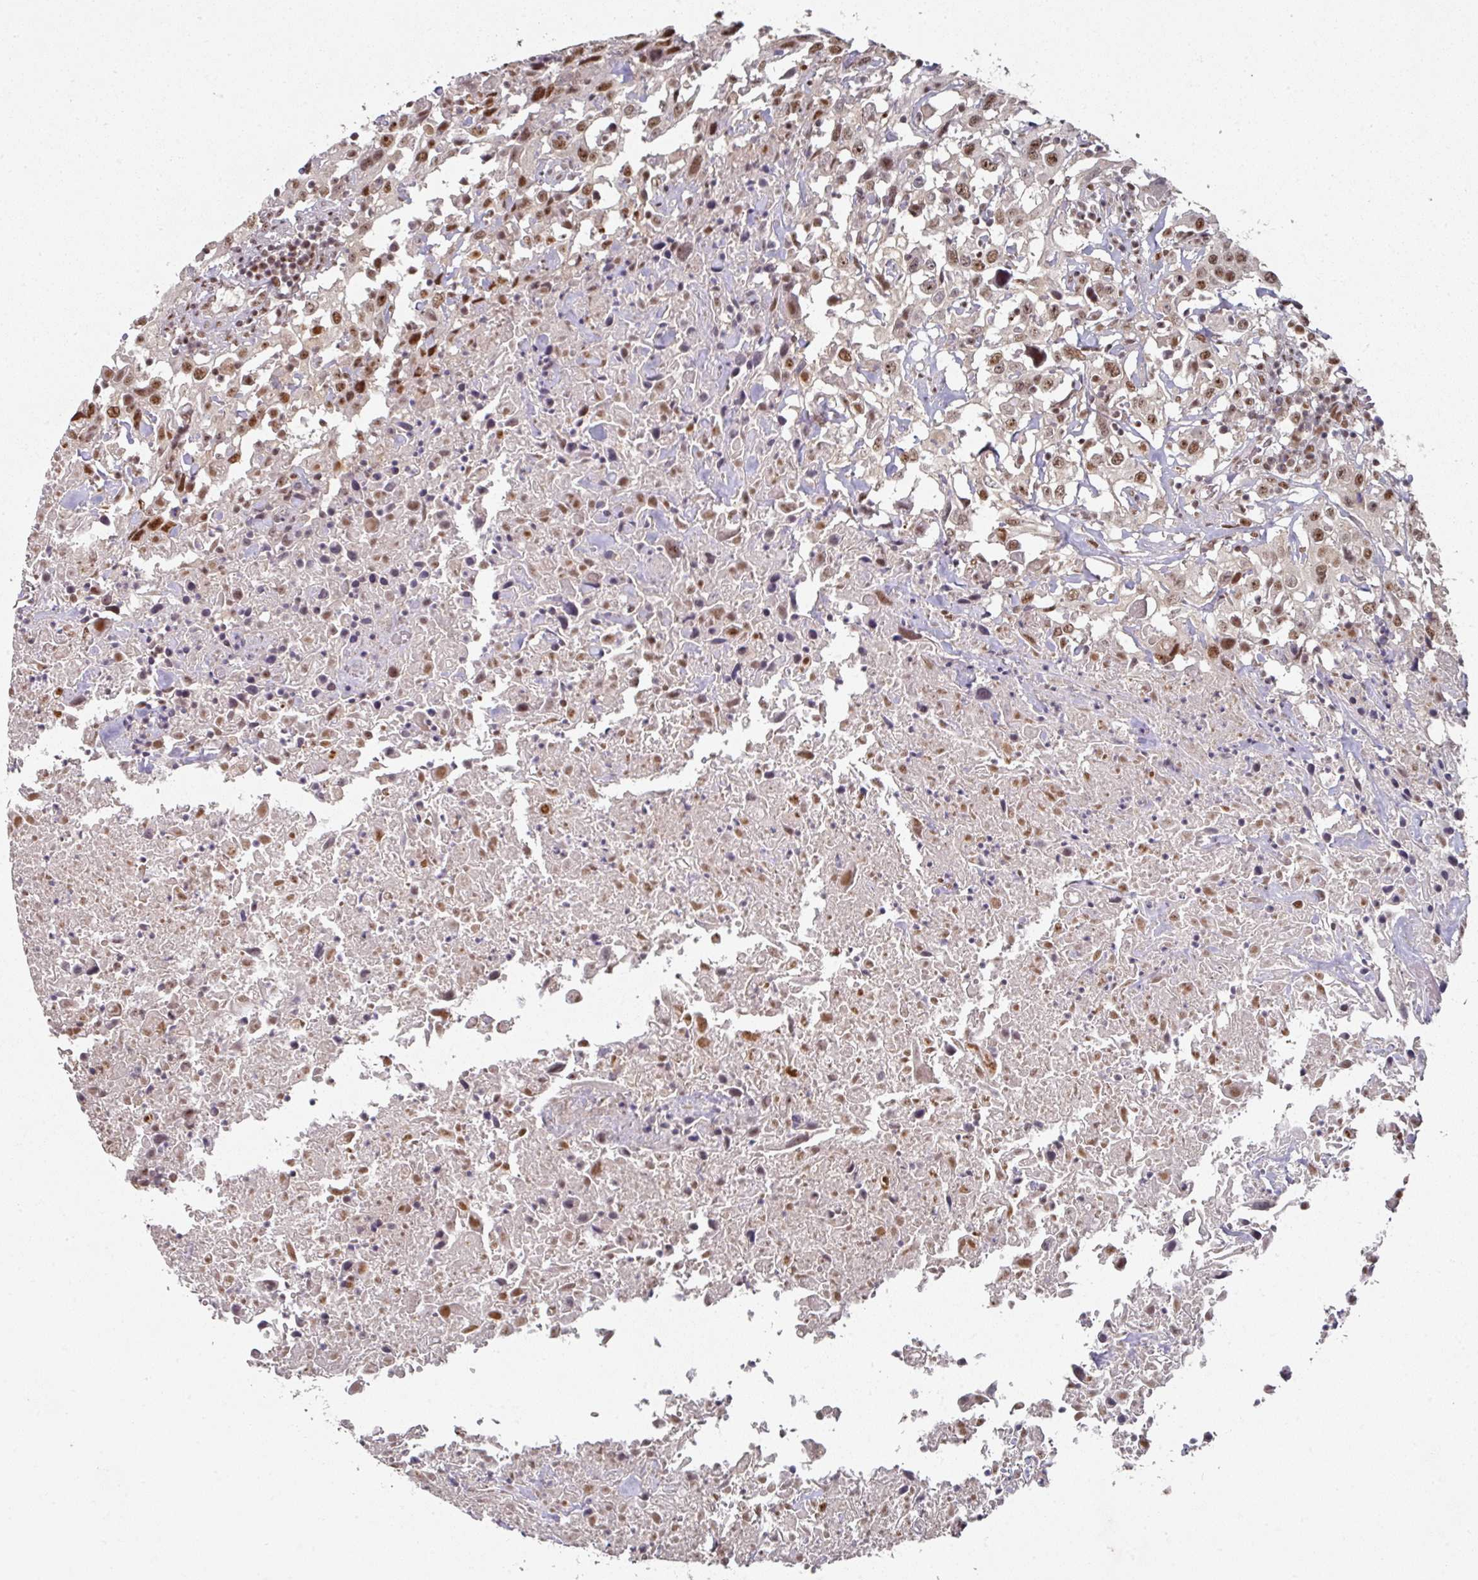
{"staining": {"intensity": "moderate", "quantity": ">75%", "location": "nuclear"}, "tissue": "urothelial cancer", "cell_type": "Tumor cells", "image_type": "cancer", "snomed": [{"axis": "morphology", "description": "Urothelial carcinoma, High grade"}, {"axis": "topography", "description": "Urinary bladder"}], "caption": "An immunohistochemistry (IHC) micrograph of tumor tissue is shown. Protein staining in brown labels moderate nuclear positivity in urothelial cancer within tumor cells. Nuclei are stained in blue.", "gene": "MEPCE", "patient": {"sex": "male", "age": 61}}